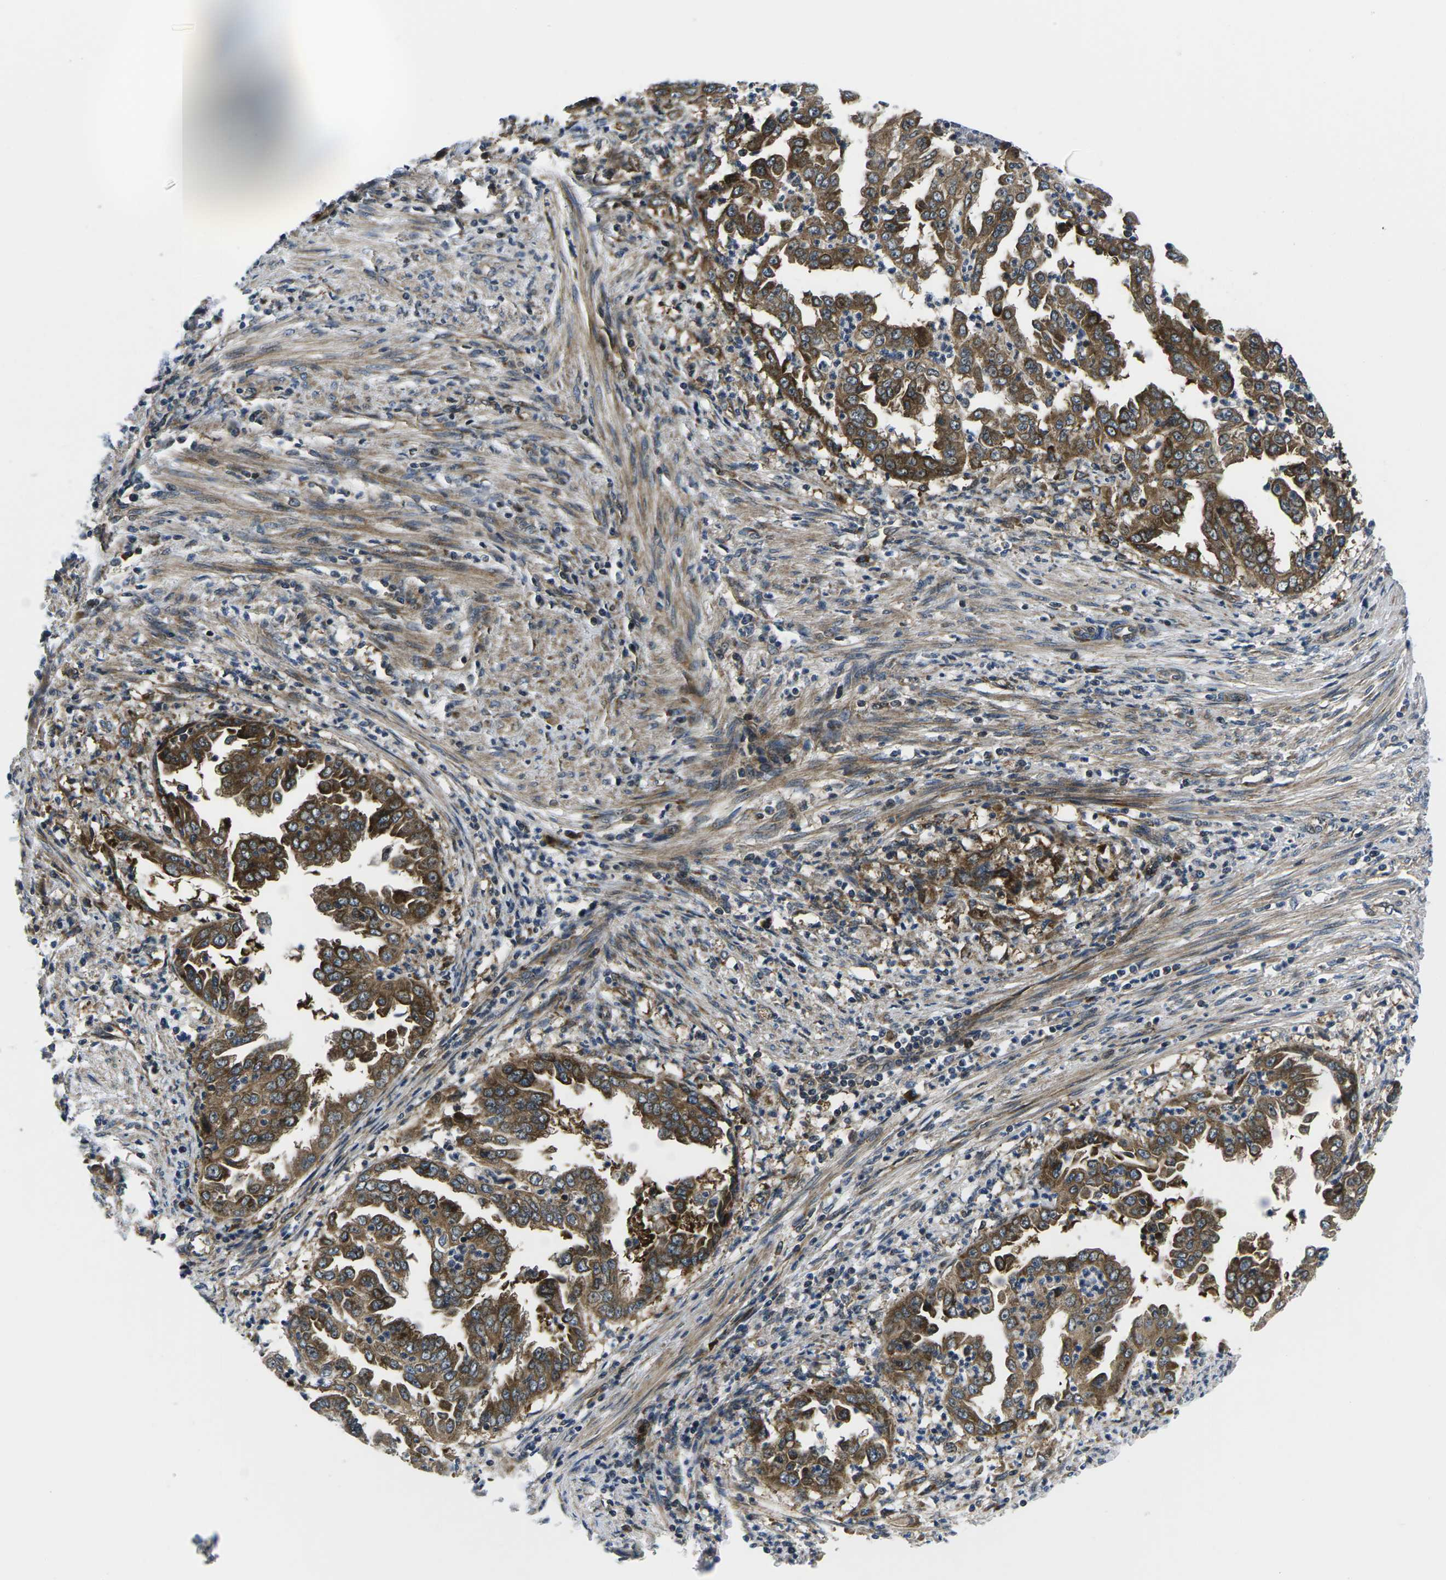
{"staining": {"intensity": "moderate", "quantity": ">75%", "location": "cytoplasmic/membranous"}, "tissue": "endometrial cancer", "cell_type": "Tumor cells", "image_type": "cancer", "snomed": [{"axis": "morphology", "description": "Adenocarcinoma, NOS"}, {"axis": "topography", "description": "Endometrium"}], "caption": "About >75% of tumor cells in endometrial adenocarcinoma demonstrate moderate cytoplasmic/membranous protein positivity as visualized by brown immunohistochemical staining.", "gene": "EIF4E", "patient": {"sex": "female", "age": 85}}